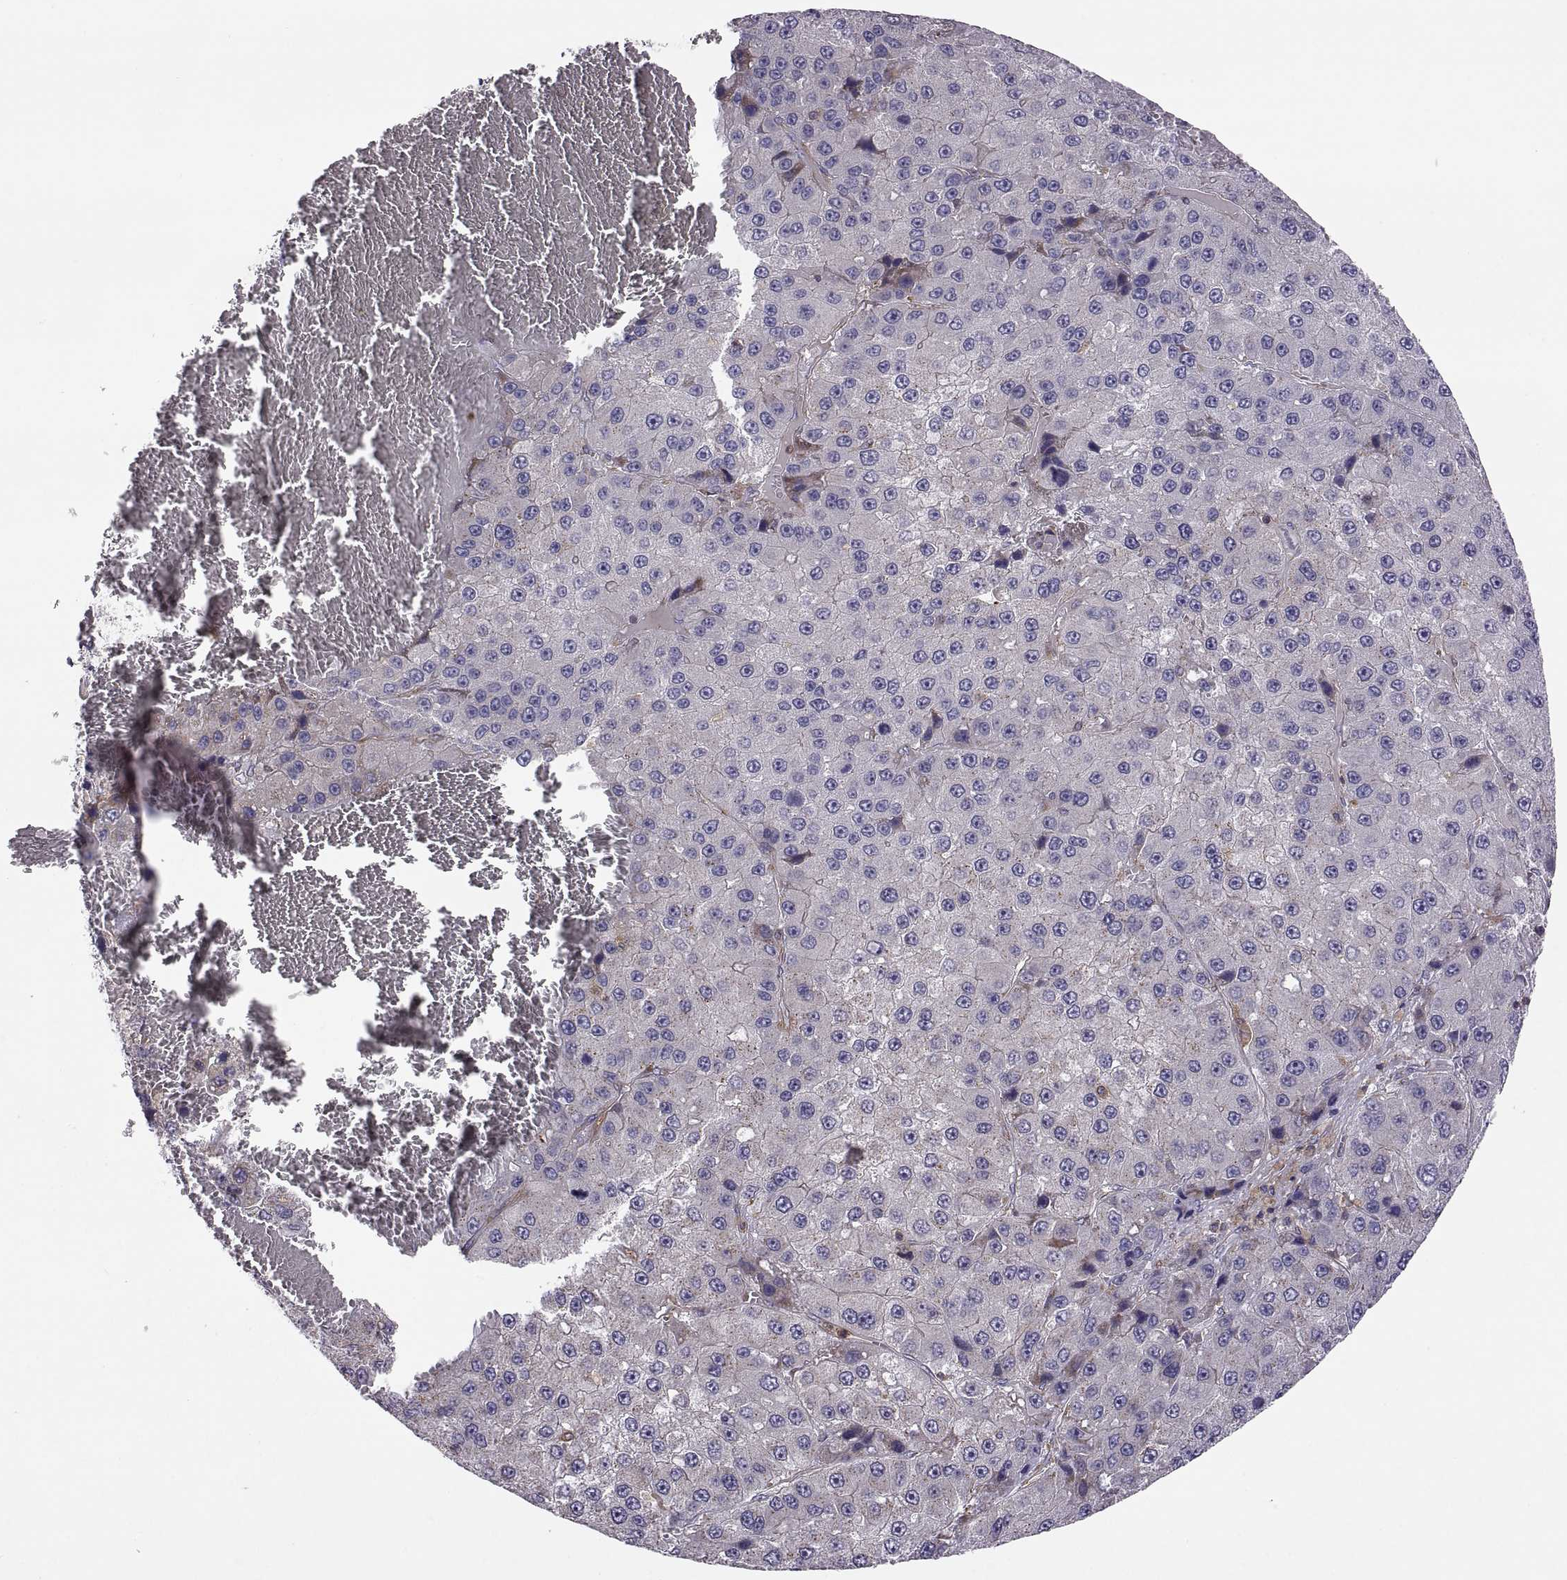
{"staining": {"intensity": "negative", "quantity": "none", "location": "none"}, "tissue": "liver cancer", "cell_type": "Tumor cells", "image_type": "cancer", "snomed": [{"axis": "morphology", "description": "Carcinoma, Hepatocellular, NOS"}, {"axis": "topography", "description": "Liver"}], "caption": "Liver cancer was stained to show a protein in brown. There is no significant positivity in tumor cells. (DAB (3,3'-diaminobenzidine) immunohistochemistry visualized using brightfield microscopy, high magnification).", "gene": "SPATA32", "patient": {"sex": "female", "age": 73}}